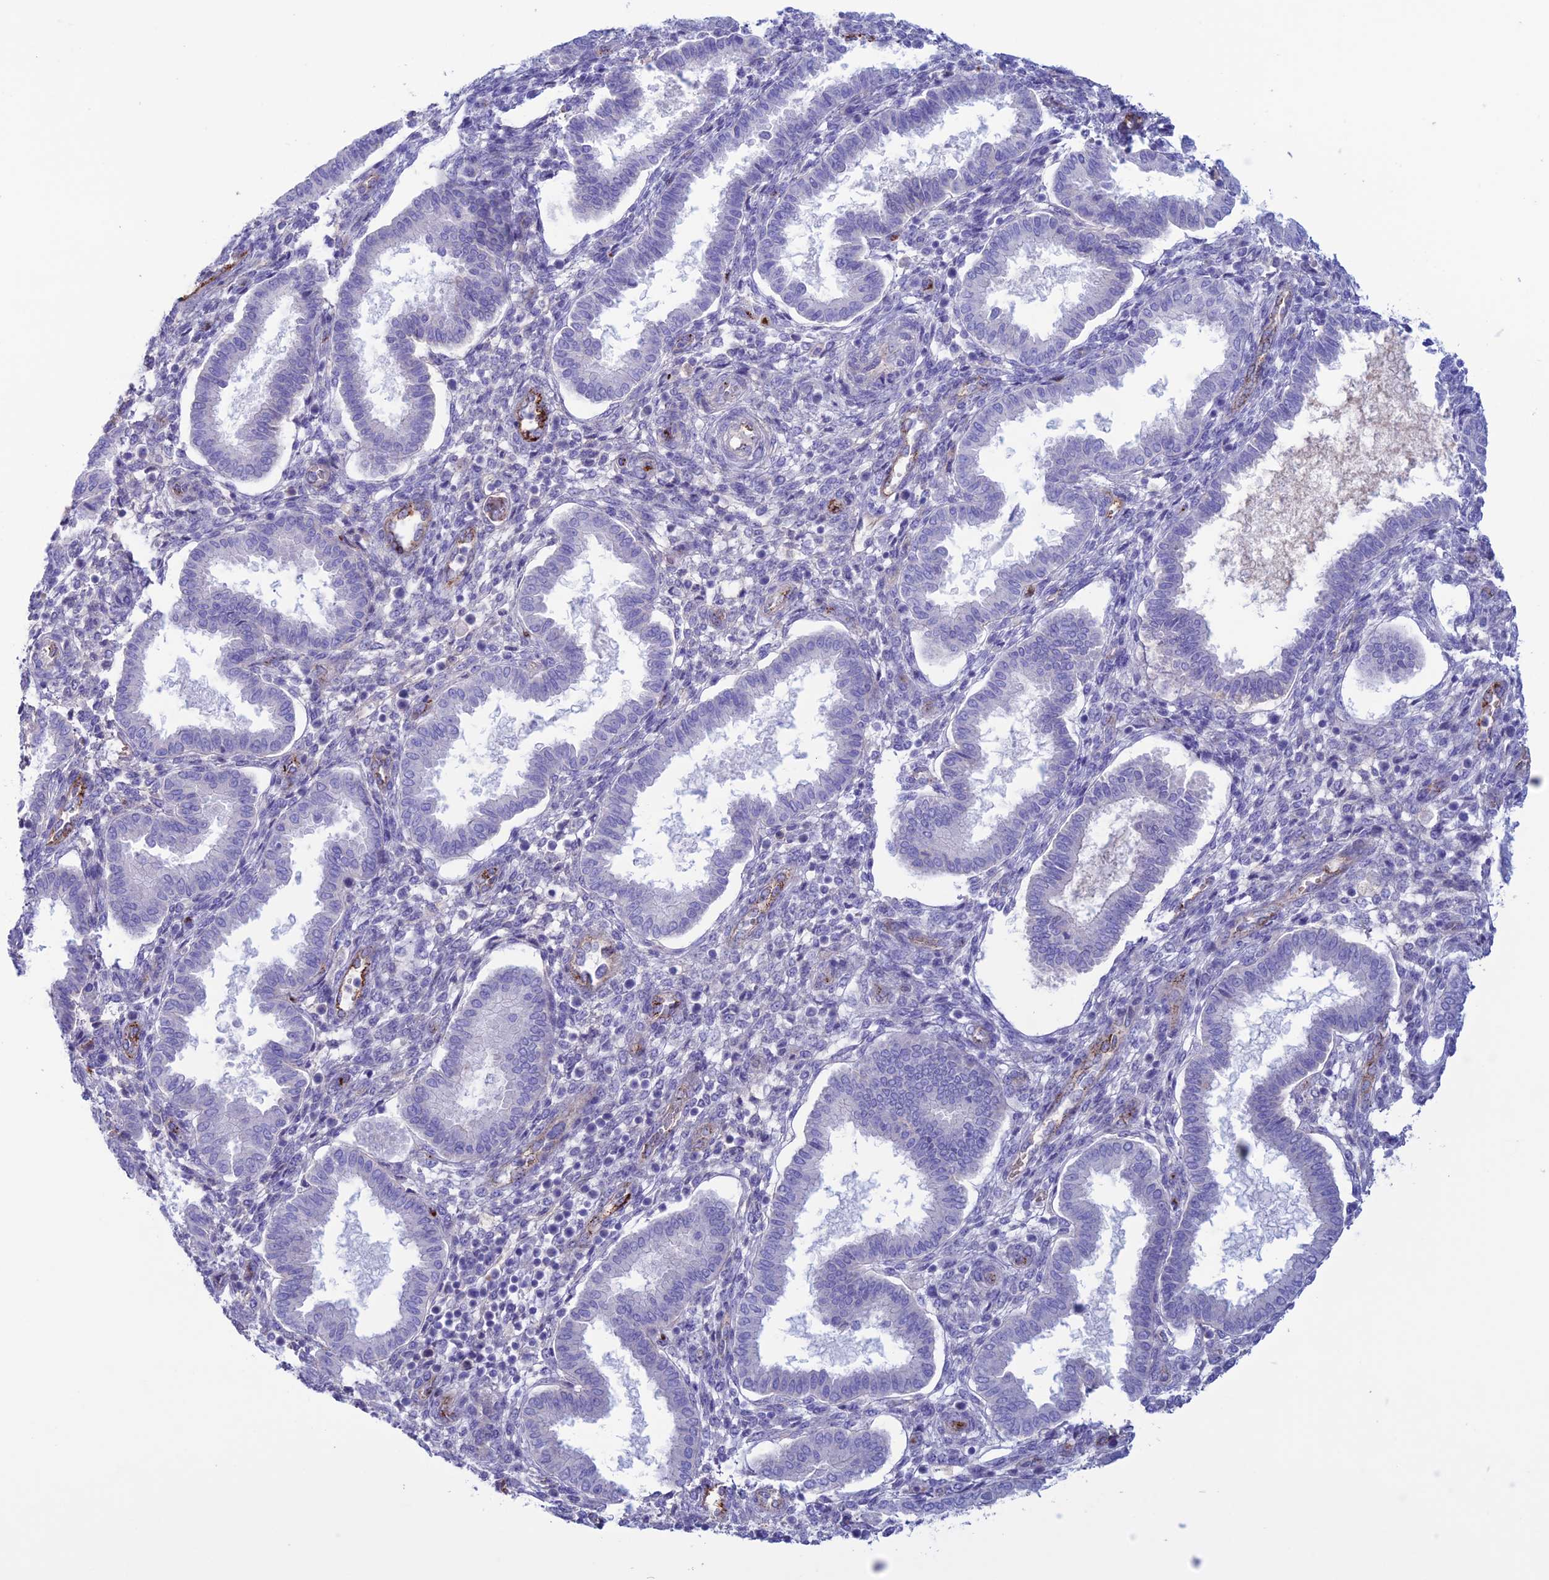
{"staining": {"intensity": "negative", "quantity": "none", "location": "none"}, "tissue": "endometrium", "cell_type": "Cells in endometrial stroma", "image_type": "normal", "snomed": [{"axis": "morphology", "description": "Normal tissue, NOS"}, {"axis": "topography", "description": "Endometrium"}], "caption": "An IHC image of normal endometrium is shown. There is no staining in cells in endometrial stroma of endometrium. Brightfield microscopy of immunohistochemistry (IHC) stained with DAB (3,3'-diaminobenzidine) (brown) and hematoxylin (blue), captured at high magnification.", "gene": "CDC42EP5", "patient": {"sex": "female", "age": 24}}